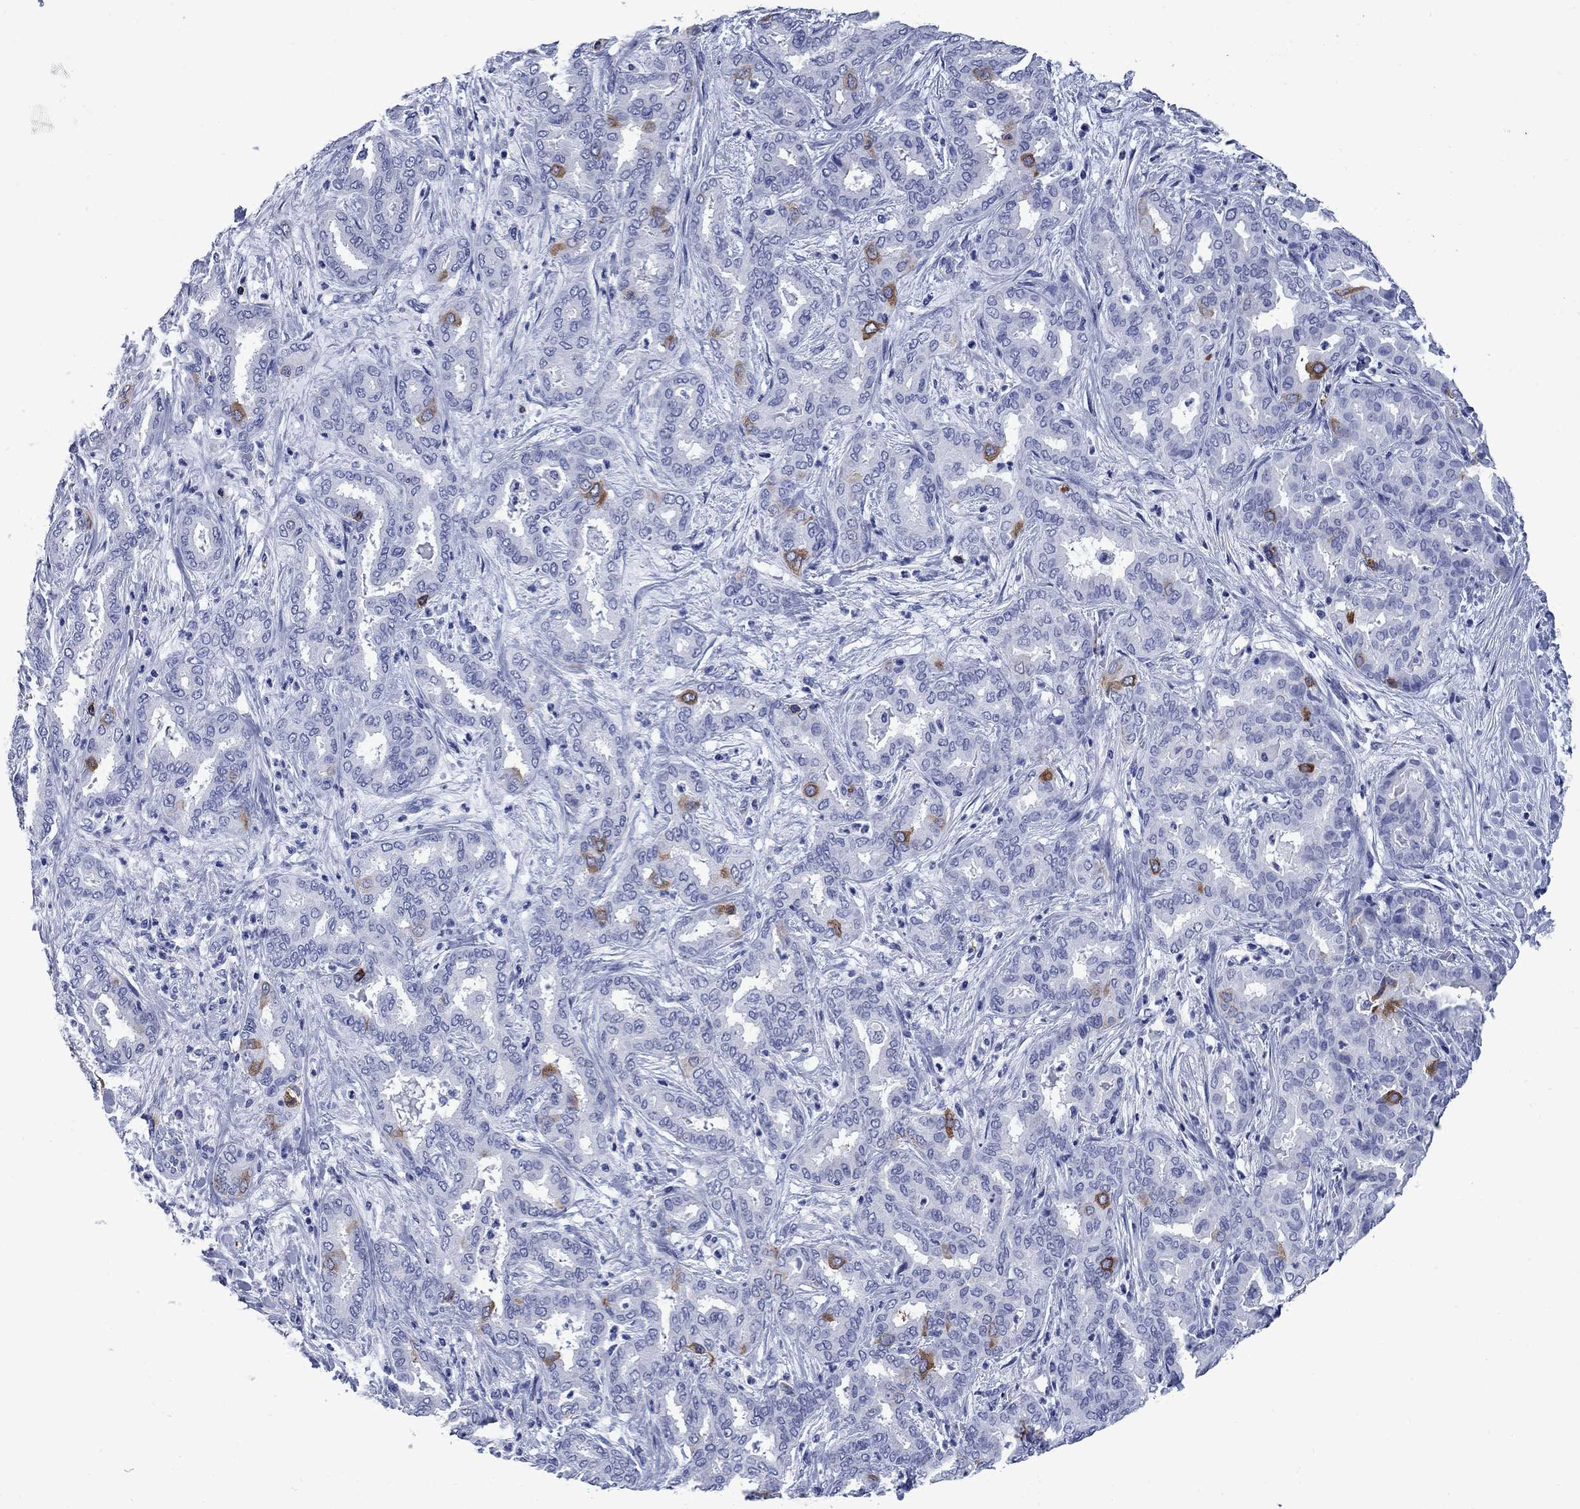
{"staining": {"intensity": "strong", "quantity": "<25%", "location": "cytoplasmic/membranous"}, "tissue": "liver cancer", "cell_type": "Tumor cells", "image_type": "cancer", "snomed": [{"axis": "morphology", "description": "Cholangiocarcinoma"}, {"axis": "topography", "description": "Liver"}], "caption": "Immunohistochemistry histopathology image of human liver cholangiocarcinoma stained for a protein (brown), which exhibits medium levels of strong cytoplasmic/membranous positivity in approximately <25% of tumor cells.", "gene": "TACC3", "patient": {"sex": "female", "age": 64}}